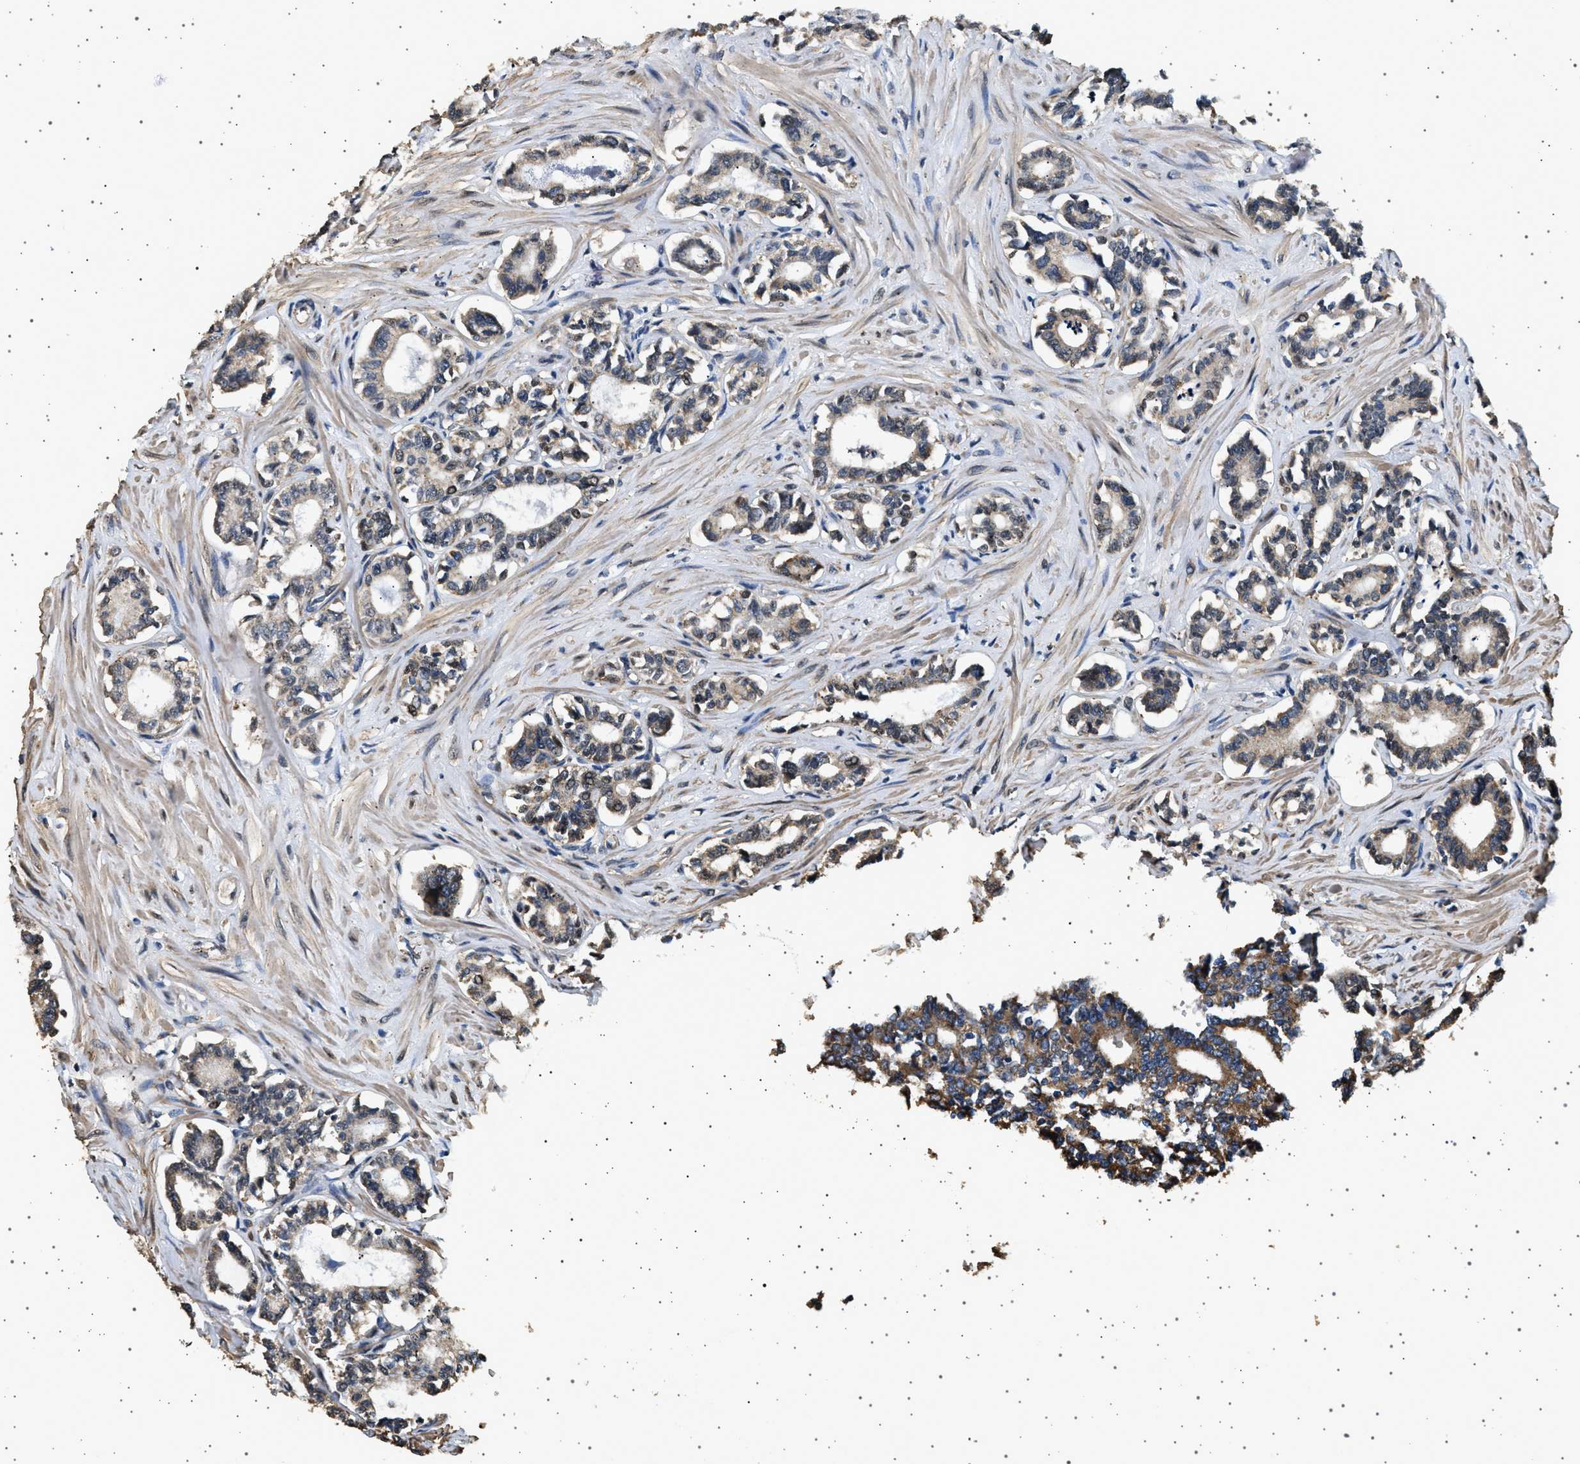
{"staining": {"intensity": "moderate", "quantity": ">75%", "location": "cytoplasmic/membranous"}, "tissue": "seminal vesicle", "cell_type": "Glandular cells", "image_type": "normal", "snomed": [{"axis": "morphology", "description": "Normal tissue, NOS"}, {"axis": "morphology", "description": "Adenocarcinoma, High grade"}, {"axis": "topography", "description": "Prostate"}, {"axis": "topography", "description": "Seminal veicle"}], "caption": "The photomicrograph demonstrates a brown stain indicating the presence of a protein in the cytoplasmic/membranous of glandular cells in seminal vesicle. (brown staining indicates protein expression, while blue staining denotes nuclei).", "gene": "KCNA4", "patient": {"sex": "male", "age": 55}}